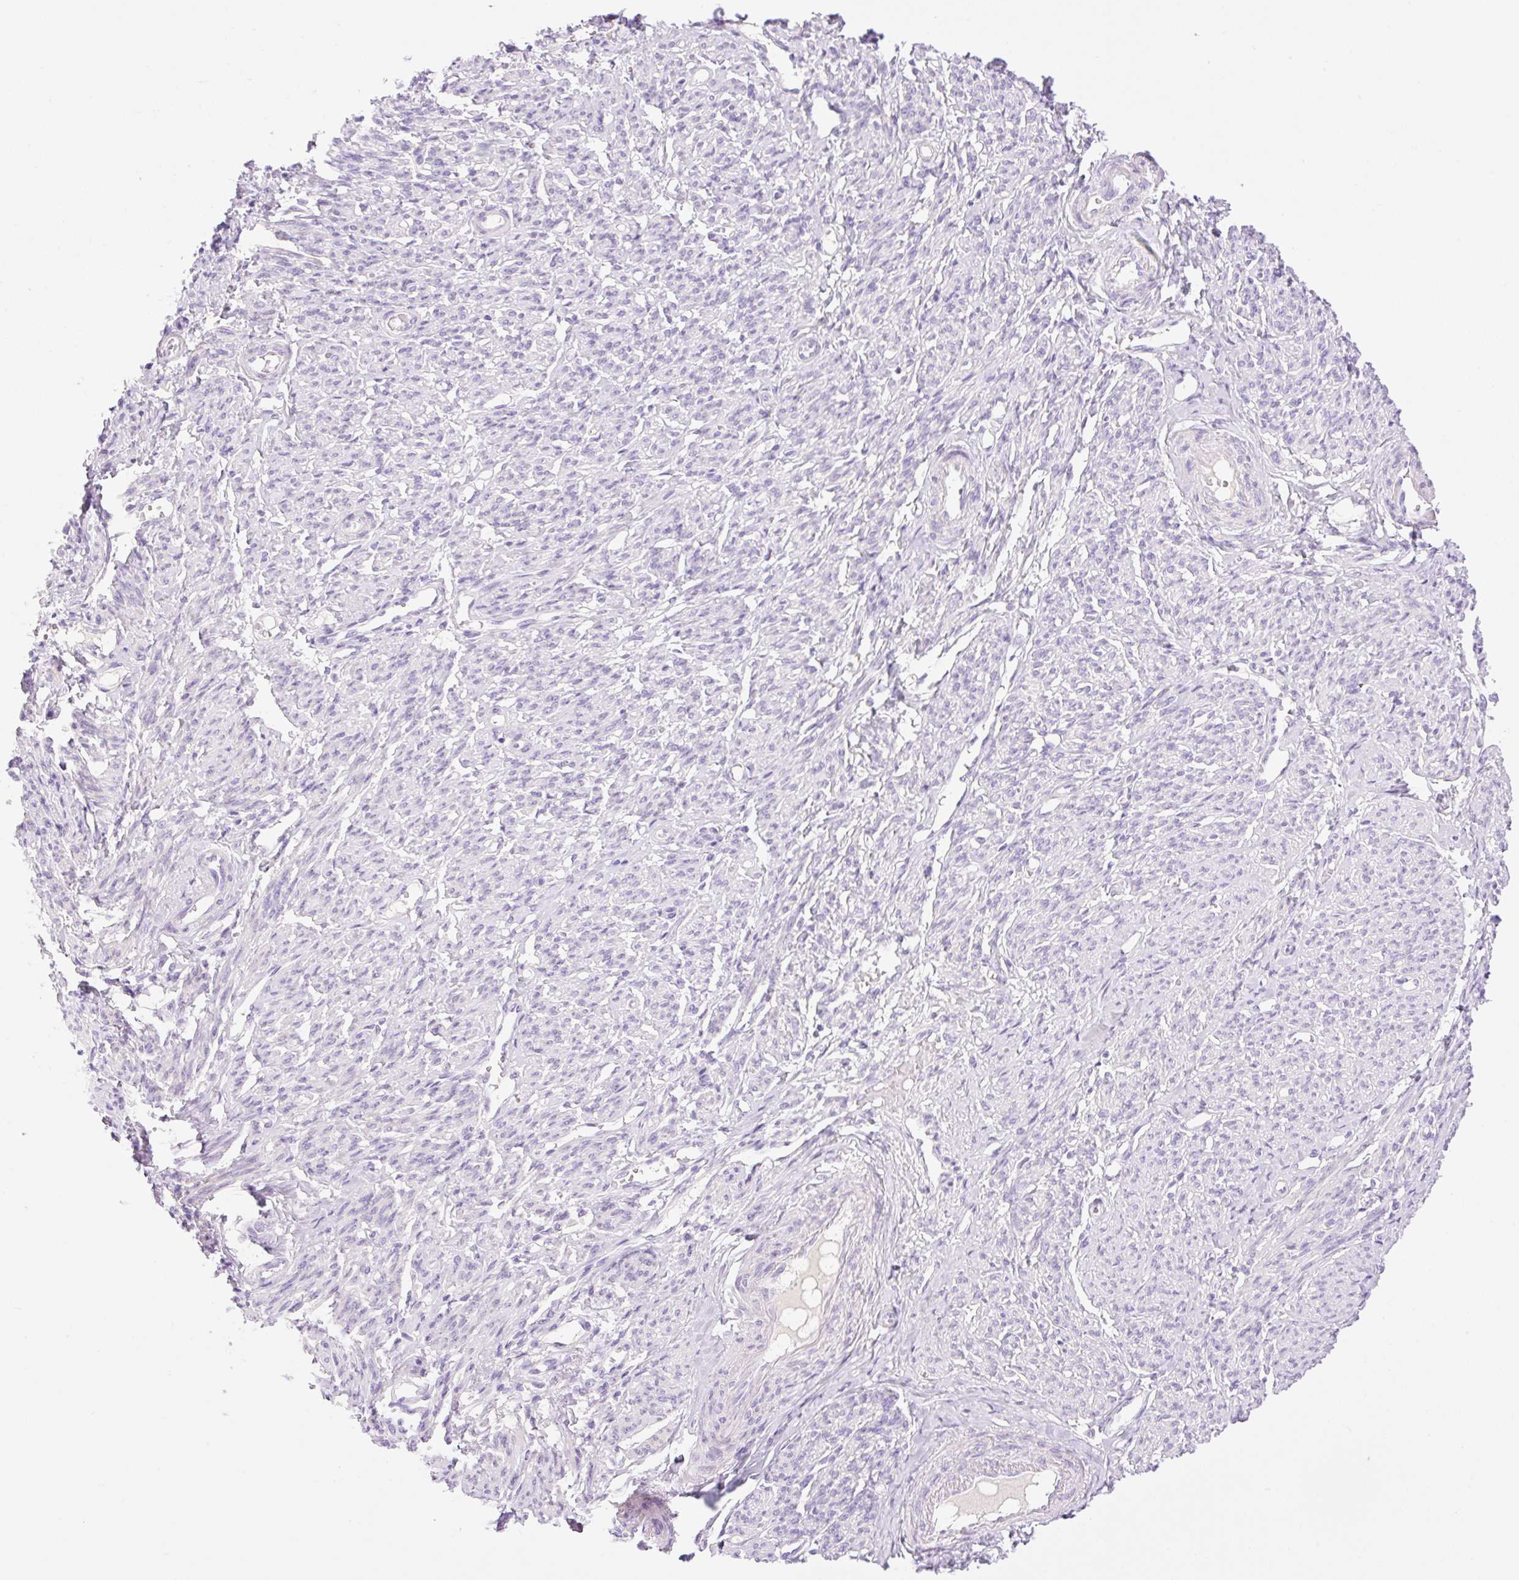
{"staining": {"intensity": "weak", "quantity": "25%-75%", "location": "cytoplasmic/membranous"}, "tissue": "smooth muscle", "cell_type": "Smooth muscle cells", "image_type": "normal", "snomed": [{"axis": "morphology", "description": "Normal tissue, NOS"}, {"axis": "topography", "description": "Smooth muscle"}], "caption": "Smooth muscle stained with IHC reveals weak cytoplasmic/membranous staining in about 25%-75% of smooth muscle cells.", "gene": "PALM3", "patient": {"sex": "female", "age": 65}}